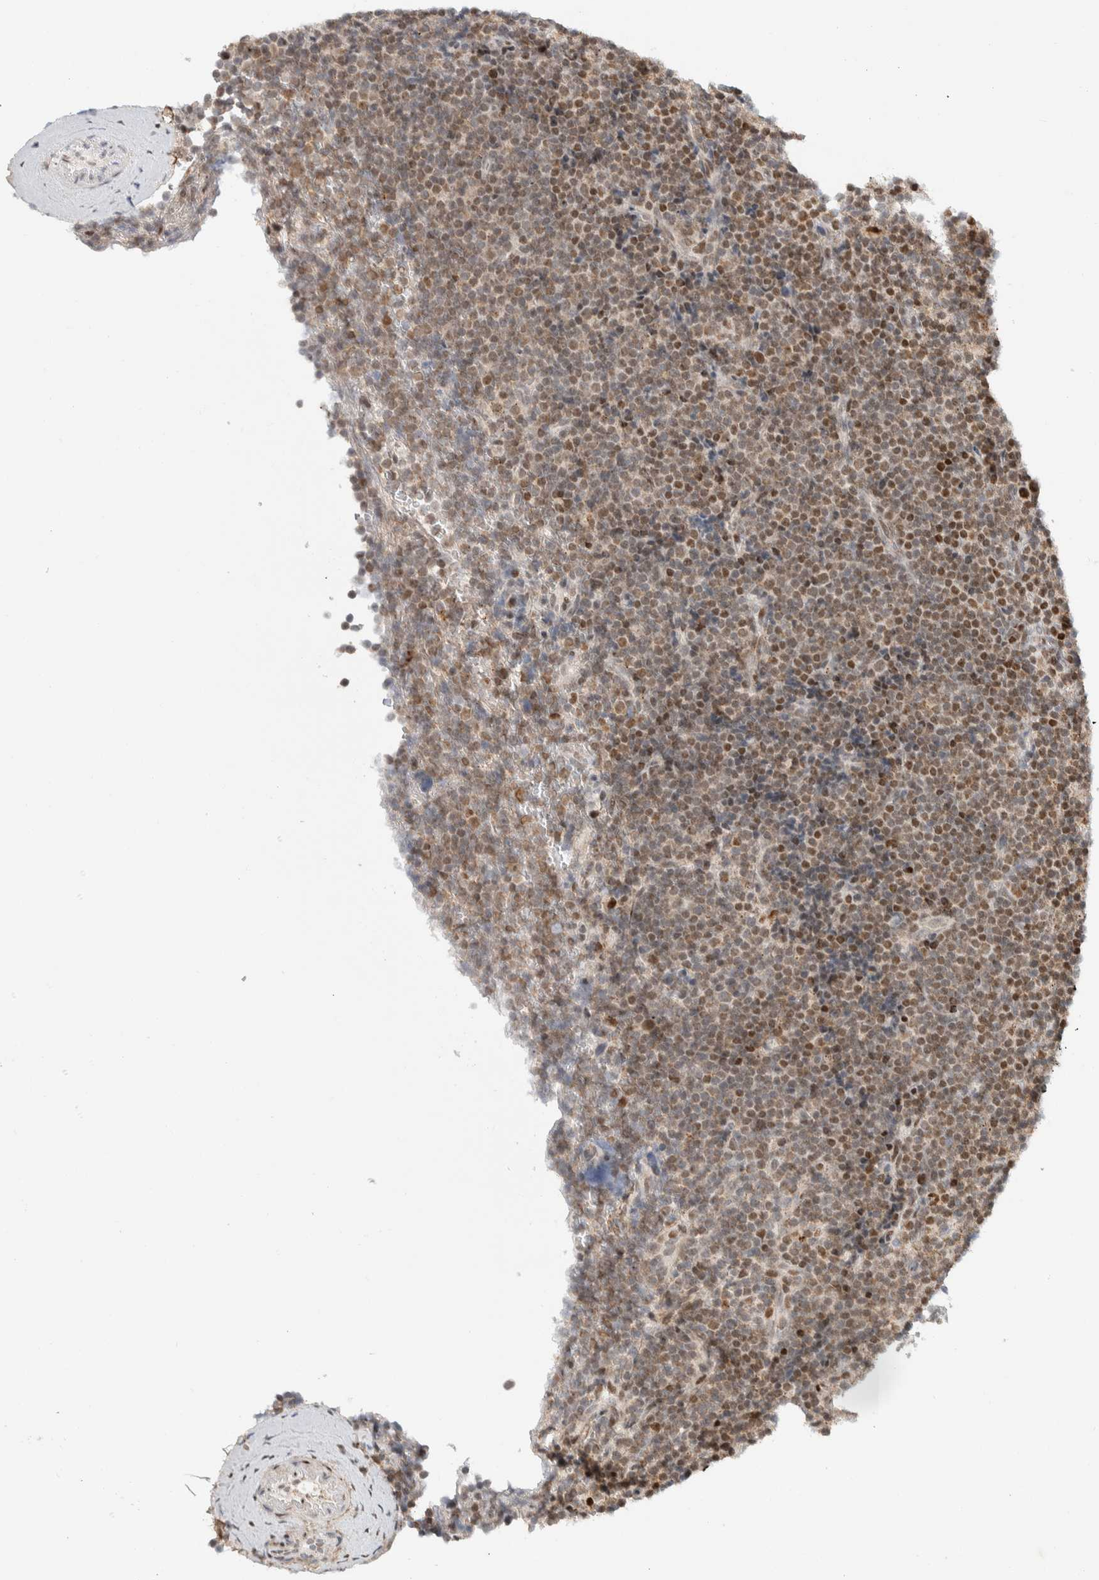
{"staining": {"intensity": "moderate", "quantity": "25%-75%", "location": "nuclear"}, "tissue": "lymphoma", "cell_type": "Tumor cells", "image_type": "cancer", "snomed": [{"axis": "morphology", "description": "Malignant lymphoma, non-Hodgkin's type, Low grade"}, {"axis": "topography", "description": "Lymph node"}], "caption": "This is a photomicrograph of immunohistochemistry staining of low-grade malignant lymphoma, non-Hodgkin's type, which shows moderate positivity in the nuclear of tumor cells.", "gene": "TSPAN32", "patient": {"sex": "female", "age": 67}}